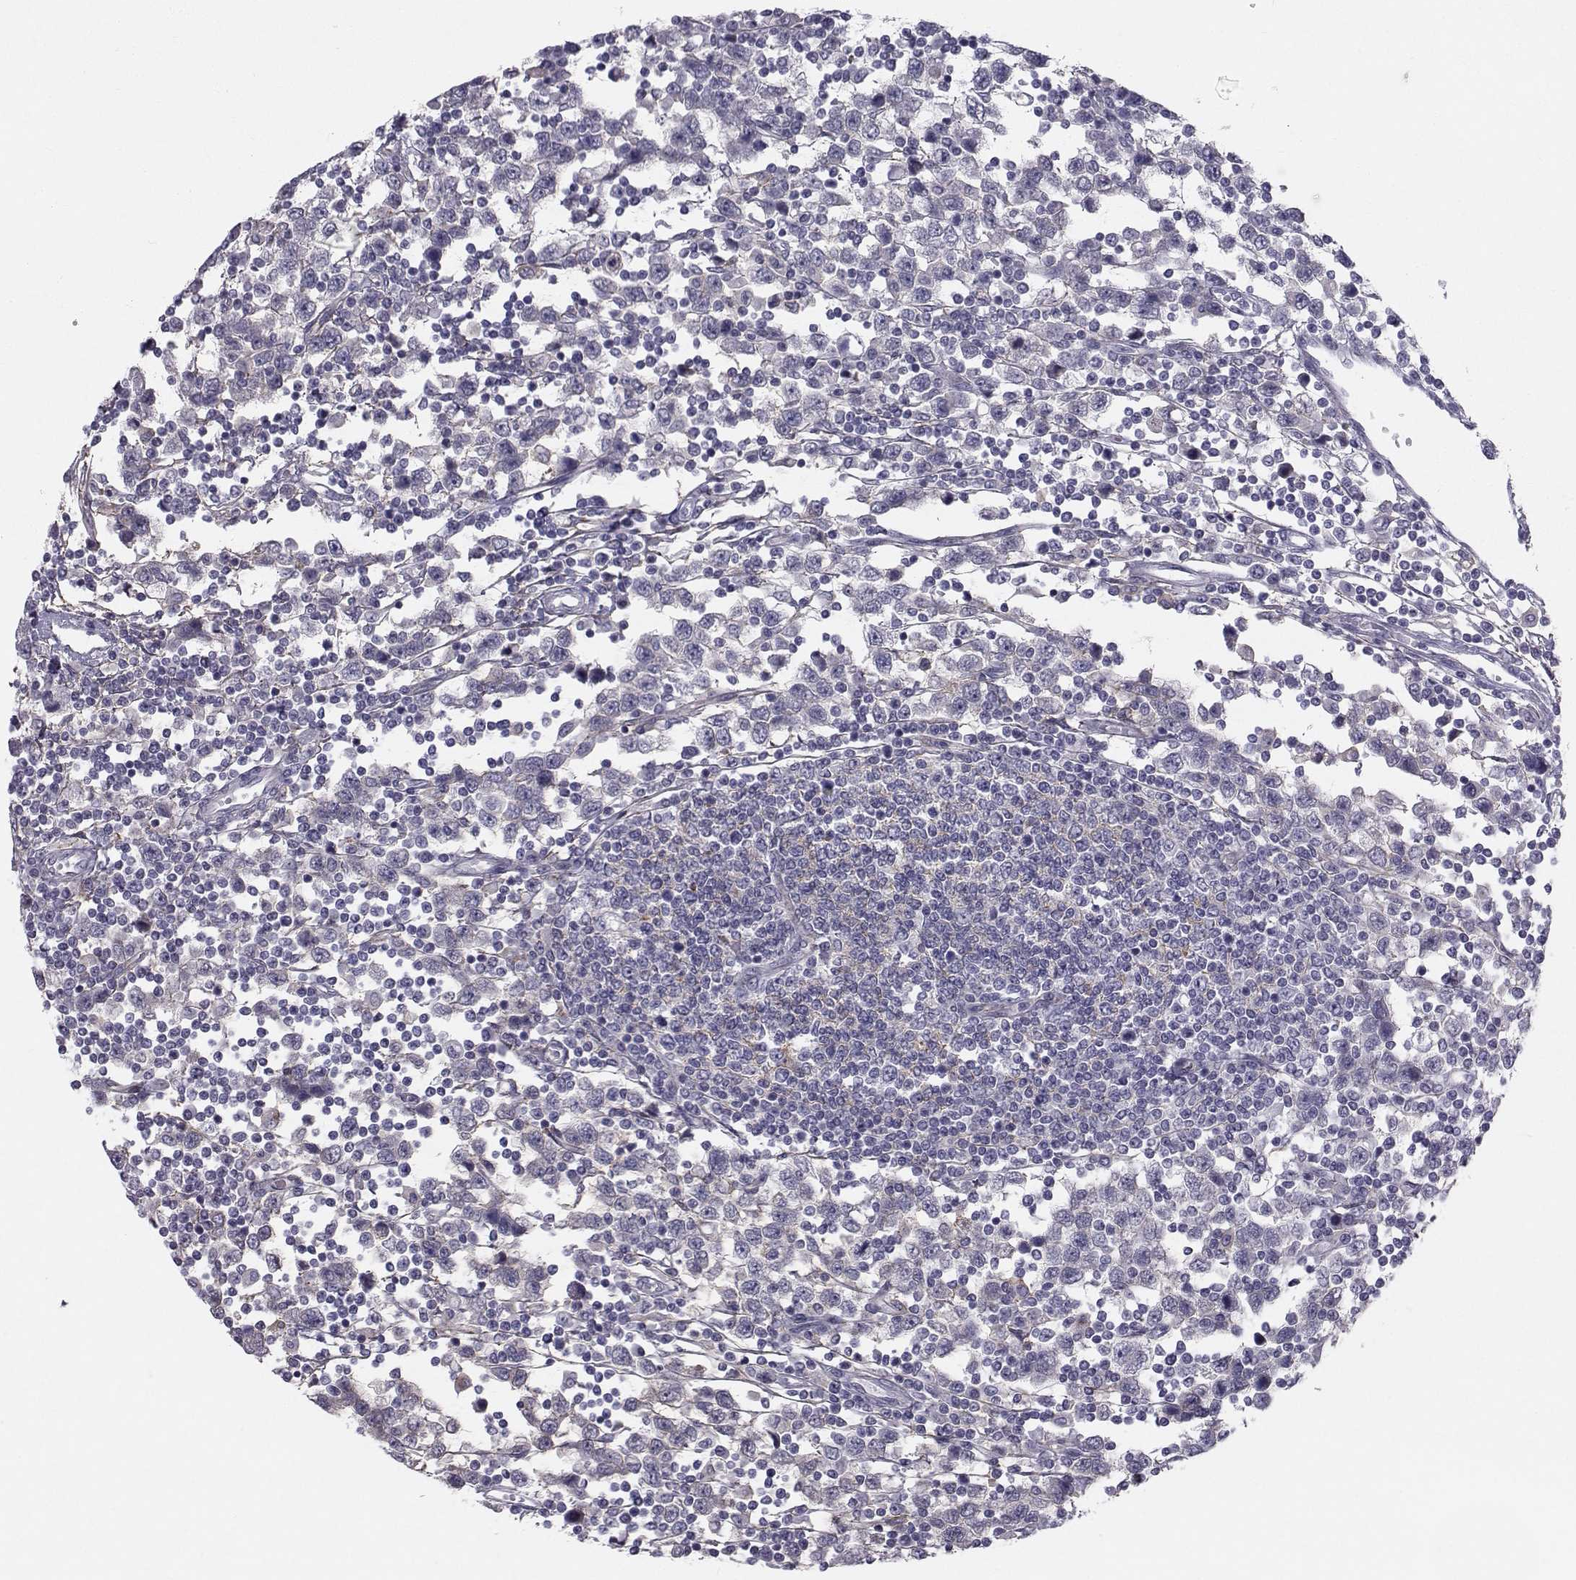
{"staining": {"intensity": "negative", "quantity": "none", "location": "none"}, "tissue": "testis cancer", "cell_type": "Tumor cells", "image_type": "cancer", "snomed": [{"axis": "morphology", "description": "Seminoma, NOS"}, {"axis": "topography", "description": "Testis"}], "caption": "A micrograph of testis seminoma stained for a protein demonstrates no brown staining in tumor cells.", "gene": "SPDYE4", "patient": {"sex": "male", "age": 34}}